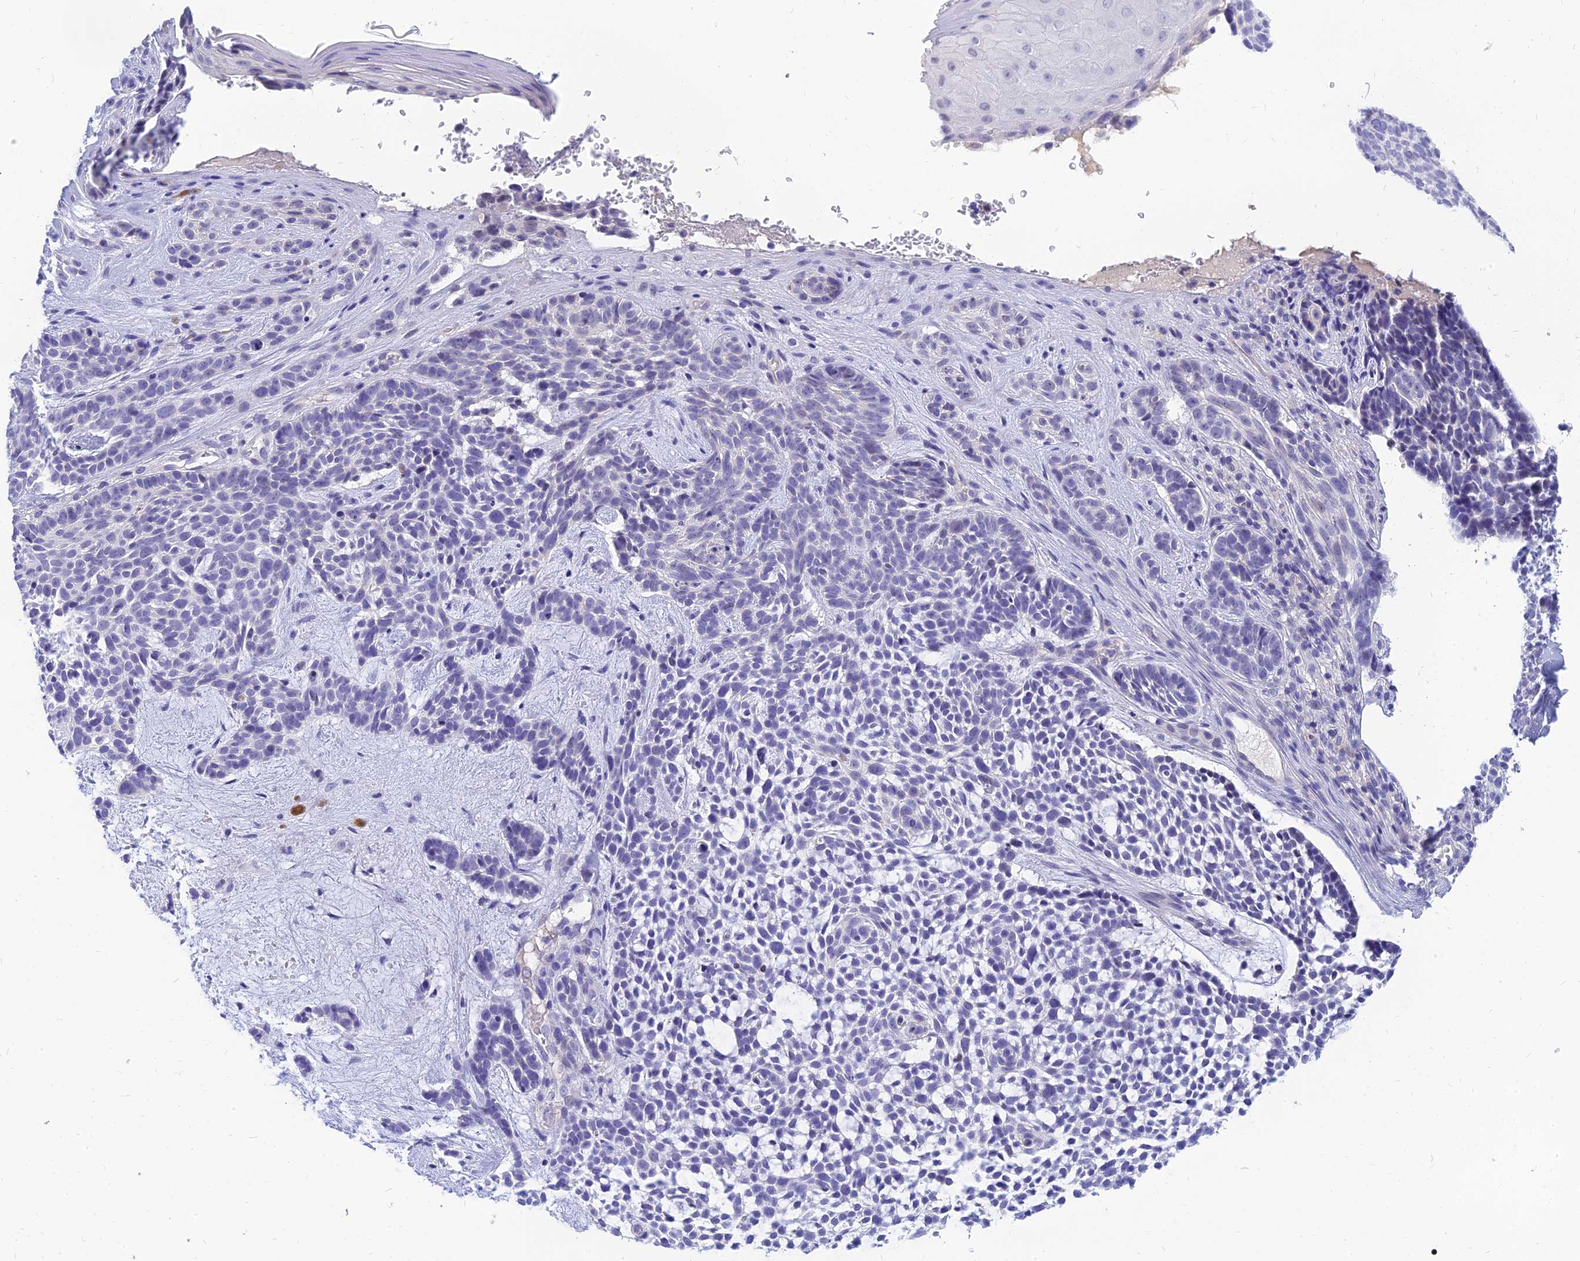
{"staining": {"intensity": "negative", "quantity": "none", "location": "none"}, "tissue": "skin cancer", "cell_type": "Tumor cells", "image_type": "cancer", "snomed": [{"axis": "morphology", "description": "Basal cell carcinoma"}, {"axis": "topography", "description": "Skin"}], "caption": "High magnification brightfield microscopy of skin cancer stained with DAB (brown) and counterstained with hematoxylin (blue): tumor cells show no significant staining.", "gene": "TMEM161B", "patient": {"sex": "male", "age": 71}}